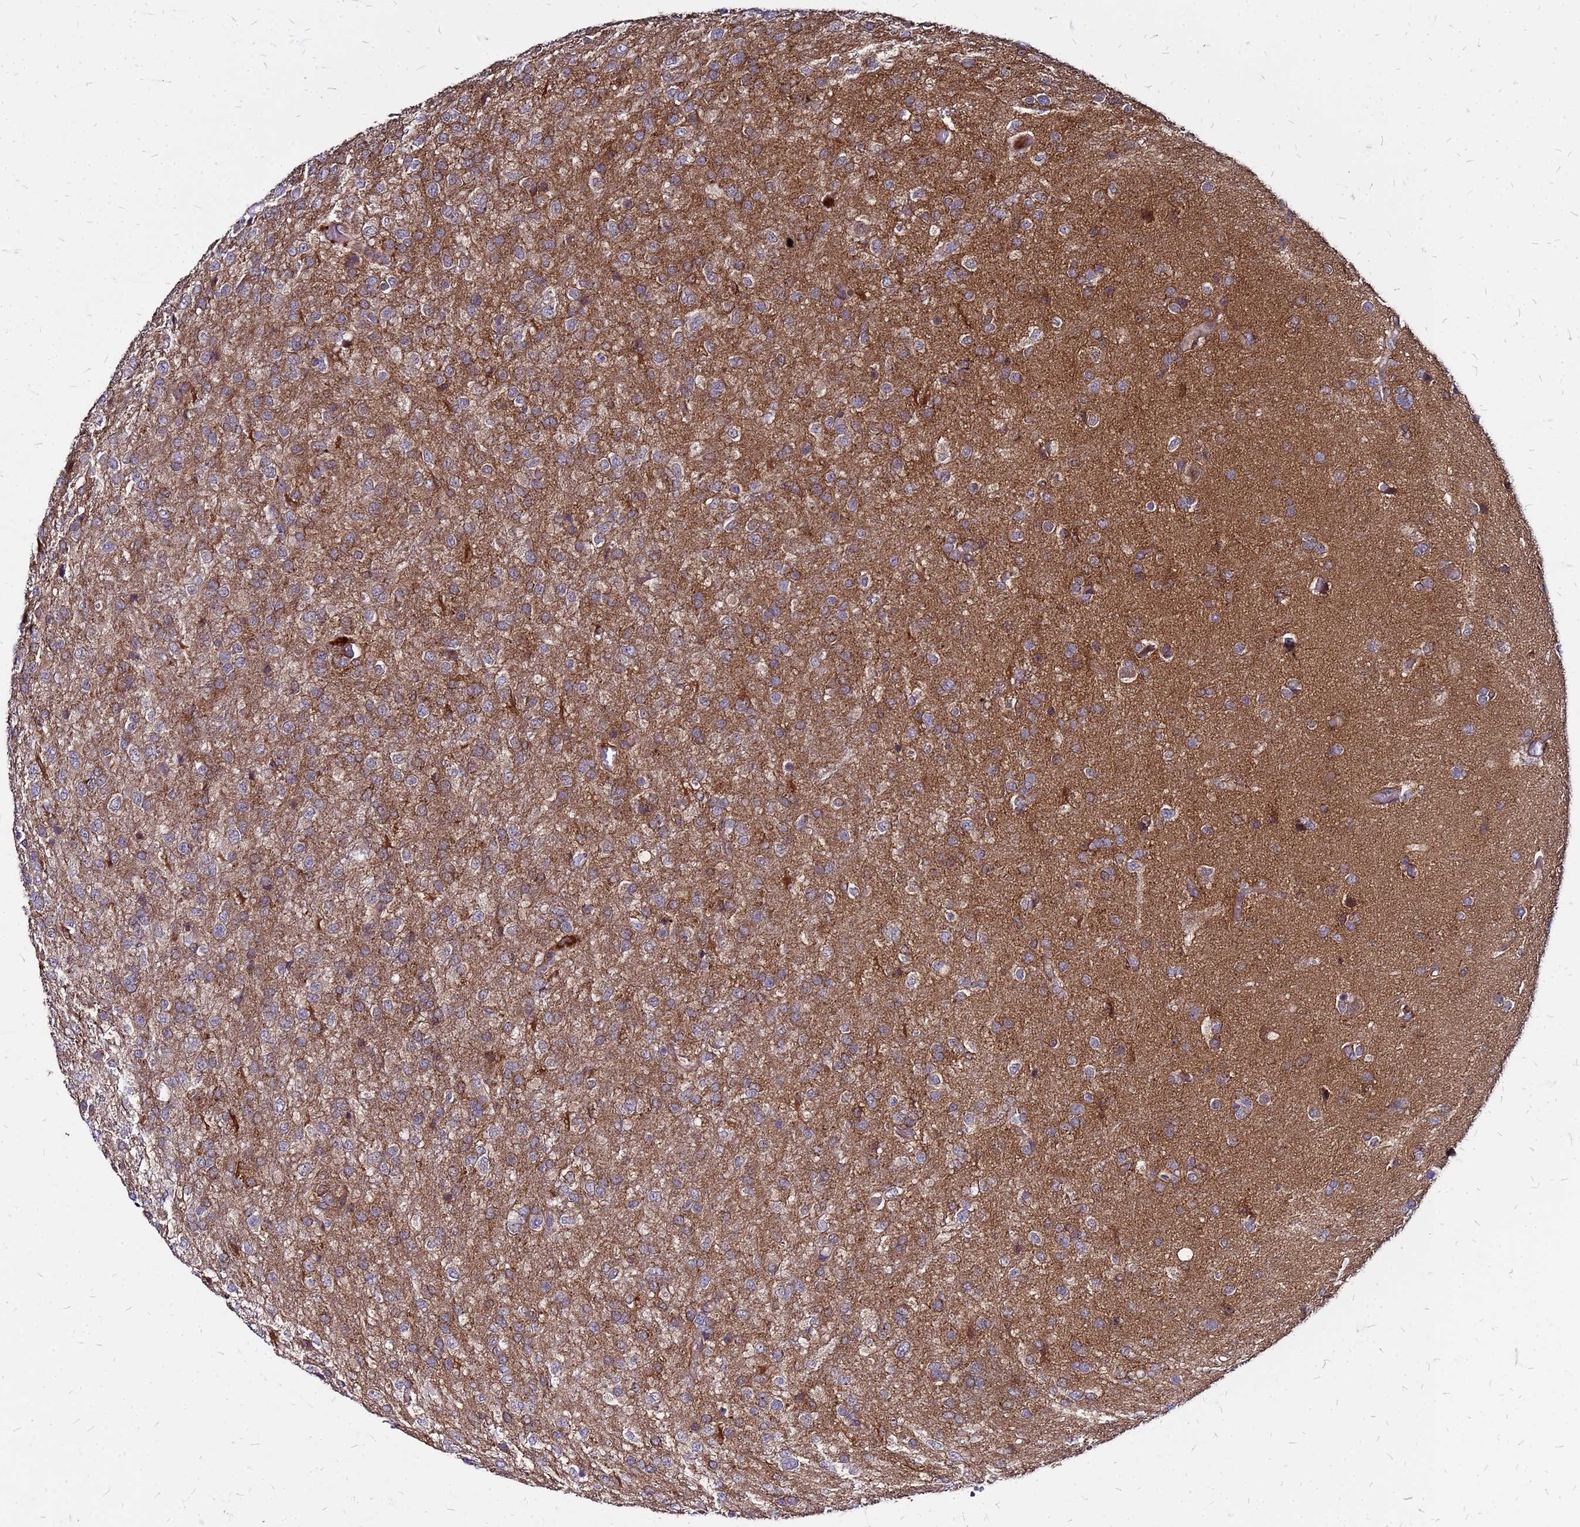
{"staining": {"intensity": "weak", "quantity": "25%-75%", "location": "cytoplasmic/membranous"}, "tissue": "glioma", "cell_type": "Tumor cells", "image_type": "cancer", "snomed": [{"axis": "morphology", "description": "Glioma, malignant, High grade"}, {"axis": "topography", "description": "Brain"}], "caption": "Immunohistochemistry (IHC) of human glioma displays low levels of weak cytoplasmic/membranous positivity in approximately 25%-75% of tumor cells. (DAB (3,3'-diaminobenzidine) IHC, brown staining for protein, blue staining for nuclei).", "gene": "CYBC1", "patient": {"sex": "female", "age": 74}}